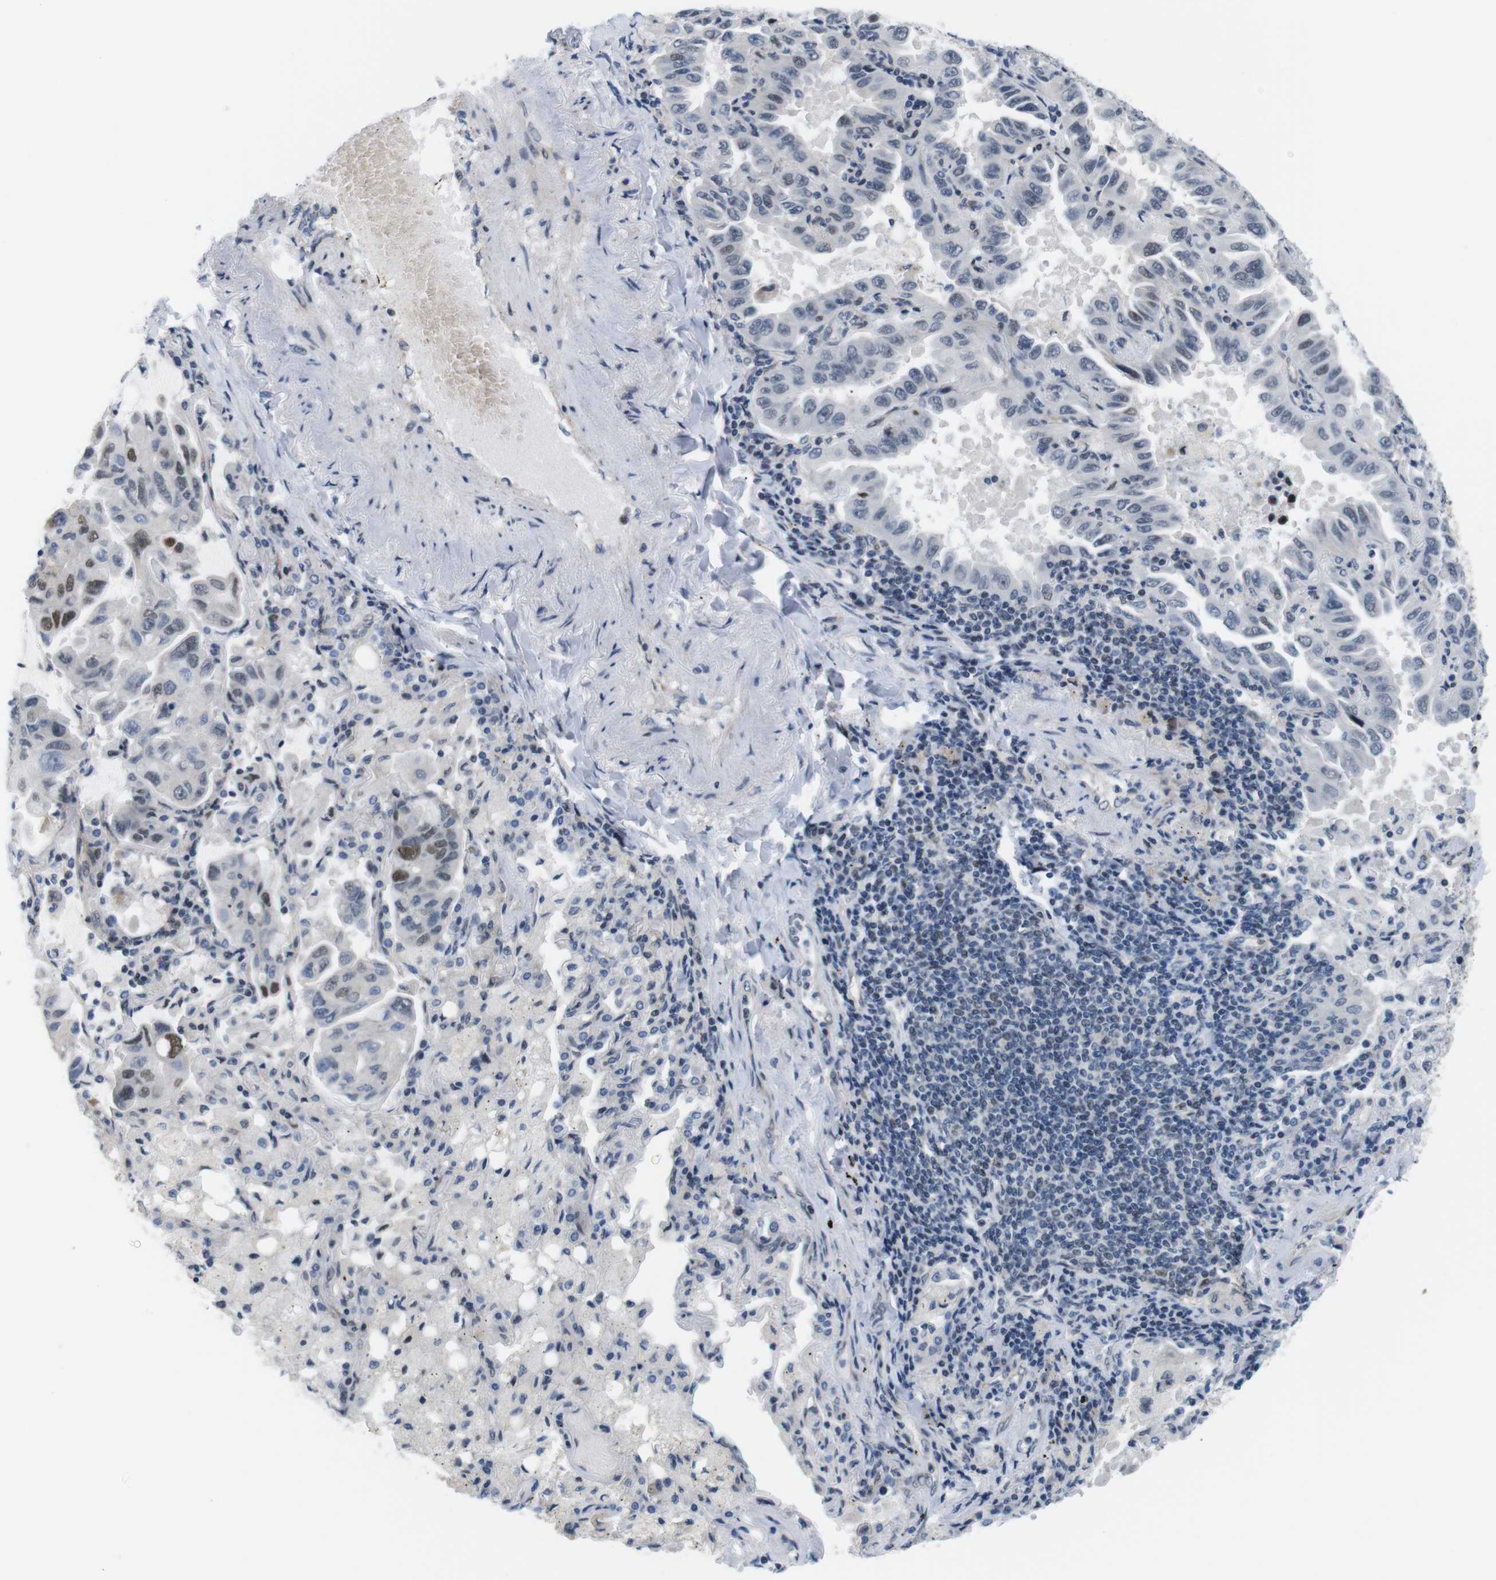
{"staining": {"intensity": "moderate", "quantity": "<25%", "location": "nuclear"}, "tissue": "lung cancer", "cell_type": "Tumor cells", "image_type": "cancer", "snomed": [{"axis": "morphology", "description": "Adenocarcinoma, NOS"}, {"axis": "topography", "description": "Lung"}], "caption": "Brown immunohistochemical staining in human lung adenocarcinoma exhibits moderate nuclear expression in approximately <25% of tumor cells.", "gene": "SMCO2", "patient": {"sex": "male", "age": 64}}